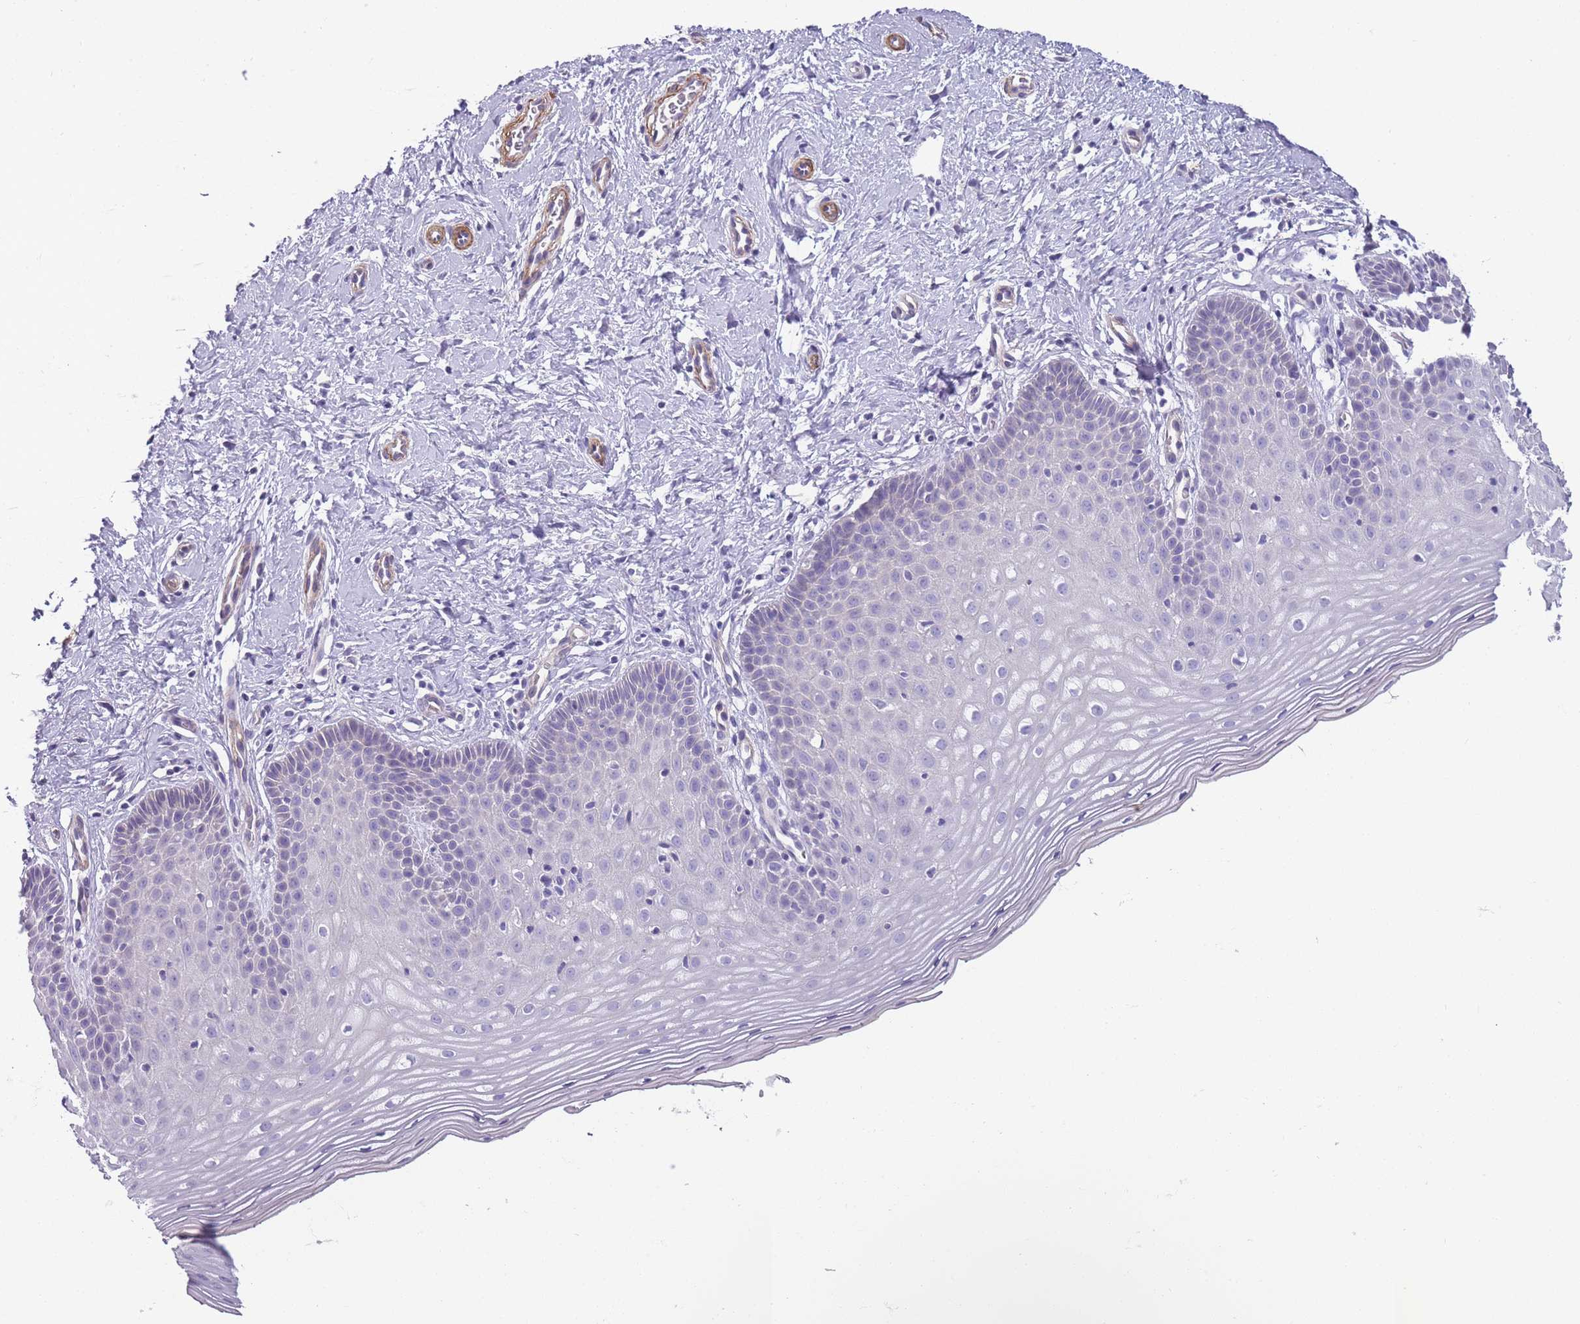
{"staining": {"intensity": "negative", "quantity": "none", "location": "none"}, "tissue": "cervix", "cell_type": "Glandular cells", "image_type": "normal", "snomed": [{"axis": "morphology", "description": "Normal tissue, NOS"}, {"axis": "topography", "description": "Cervix"}], "caption": "Glandular cells are negative for brown protein staining in unremarkable cervix. Nuclei are stained in blue.", "gene": "FAM124A", "patient": {"sex": "female", "age": 36}}